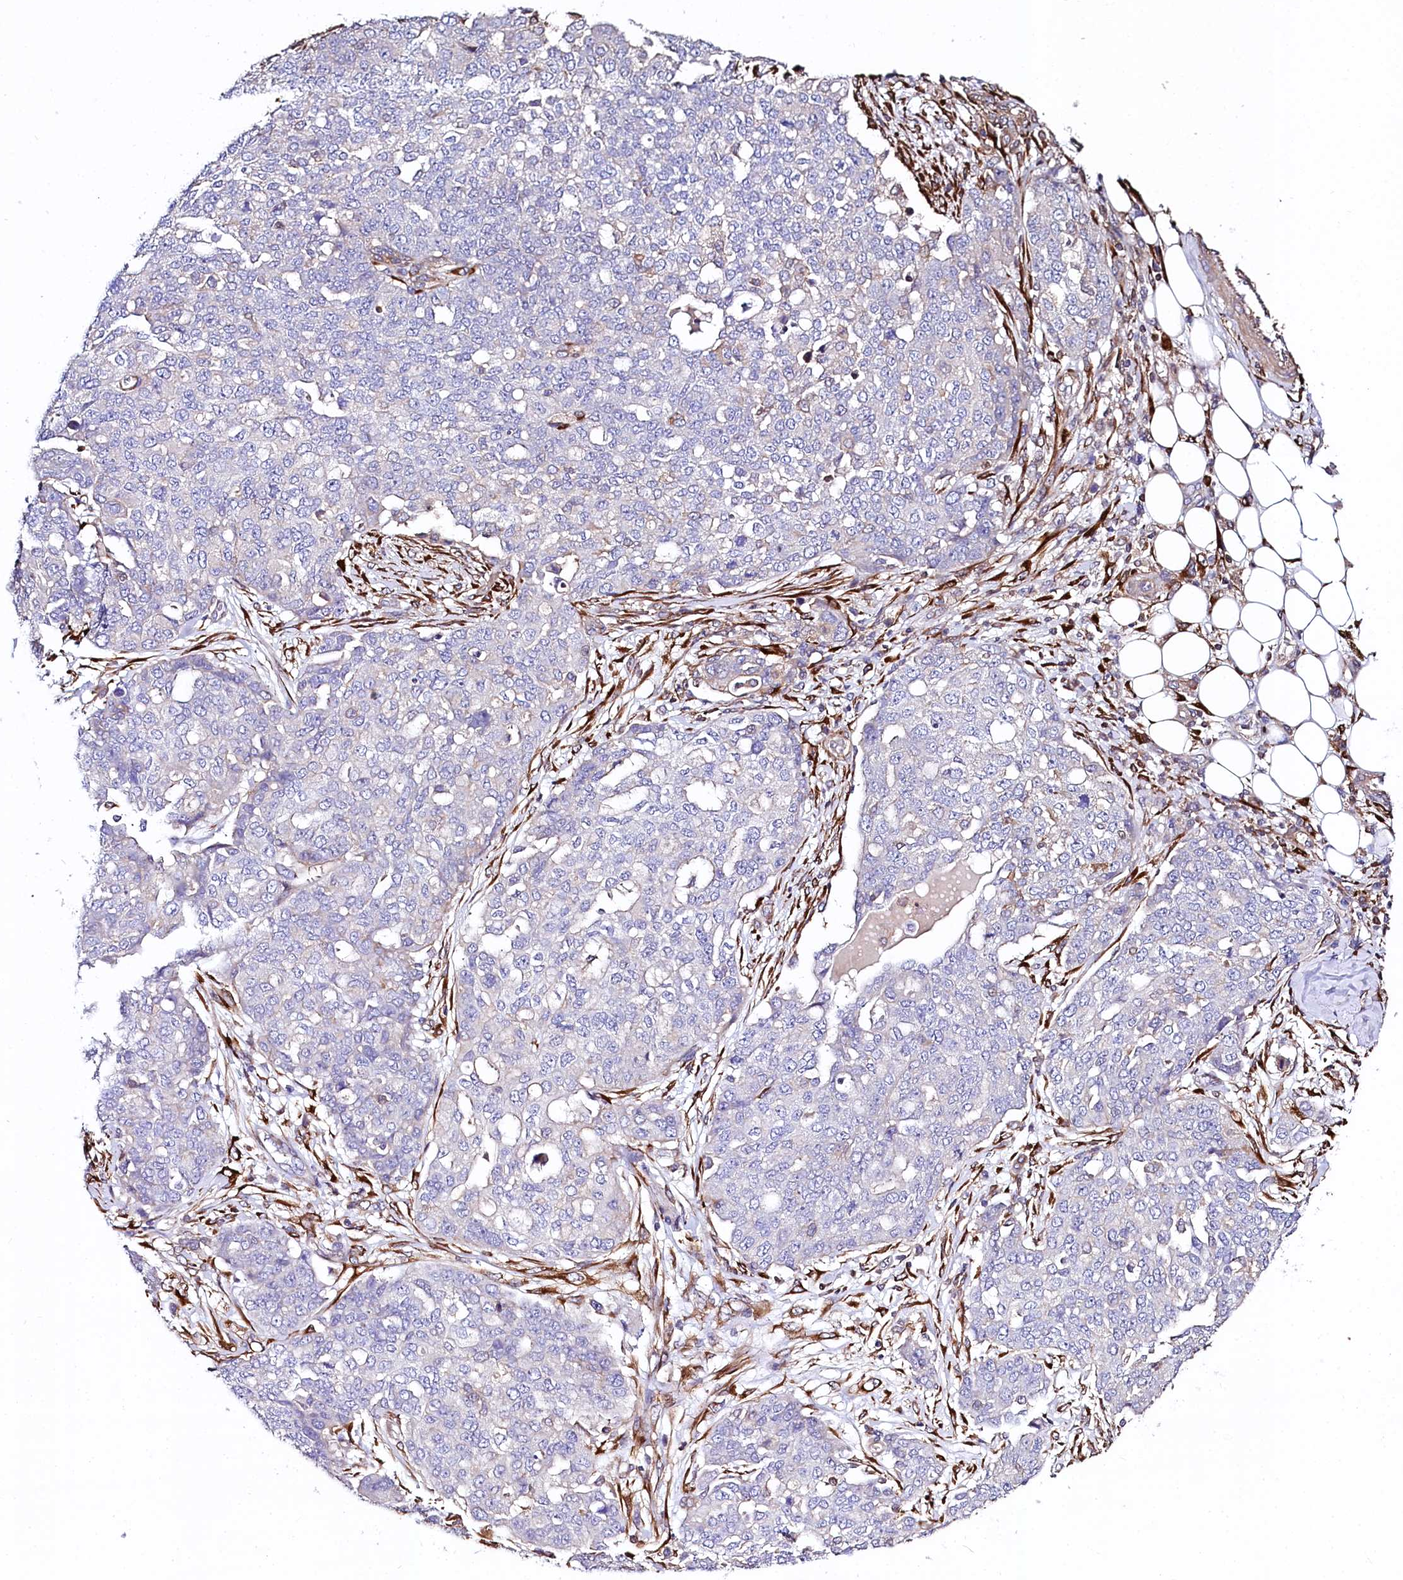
{"staining": {"intensity": "negative", "quantity": "none", "location": "none"}, "tissue": "ovarian cancer", "cell_type": "Tumor cells", "image_type": "cancer", "snomed": [{"axis": "morphology", "description": "Cystadenocarcinoma, serous, NOS"}, {"axis": "topography", "description": "Soft tissue"}, {"axis": "topography", "description": "Ovary"}], "caption": "Ovarian cancer (serous cystadenocarcinoma) was stained to show a protein in brown. There is no significant positivity in tumor cells. (Immunohistochemistry, brightfield microscopy, high magnification).", "gene": "FCHSD2", "patient": {"sex": "female", "age": 57}}